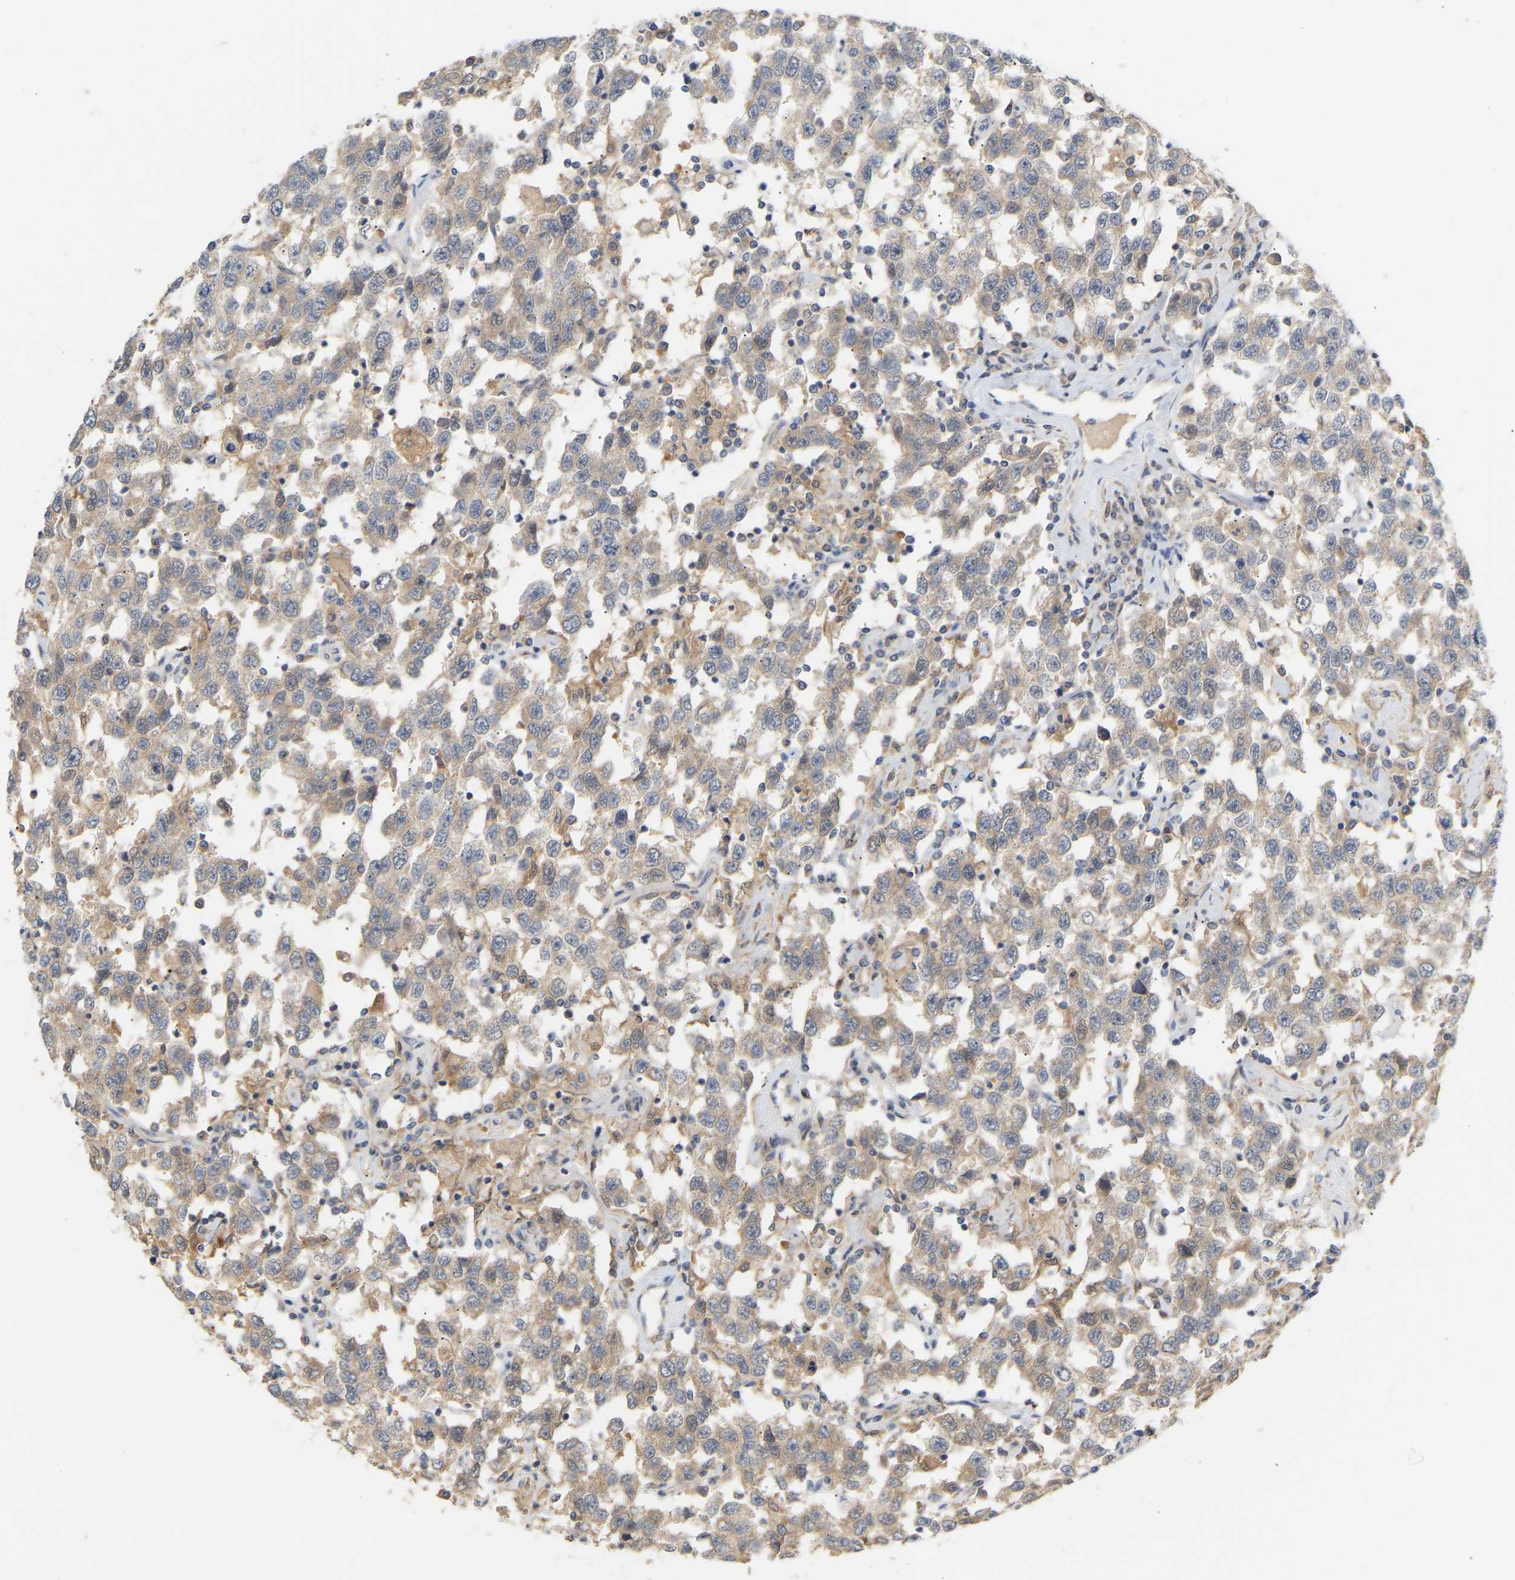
{"staining": {"intensity": "weak", "quantity": "25%-75%", "location": "cytoplasmic/membranous"}, "tissue": "testis cancer", "cell_type": "Tumor cells", "image_type": "cancer", "snomed": [{"axis": "morphology", "description": "Seminoma, NOS"}, {"axis": "topography", "description": "Testis"}], "caption": "The photomicrograph demonstrates staining of testis cancer (seminoma), revealing weak cytoplasmic/membranous protein expression (brown color) within tumor cells.", "gene": "TPMT", "patient": {"sex": "male", "age": 41}}